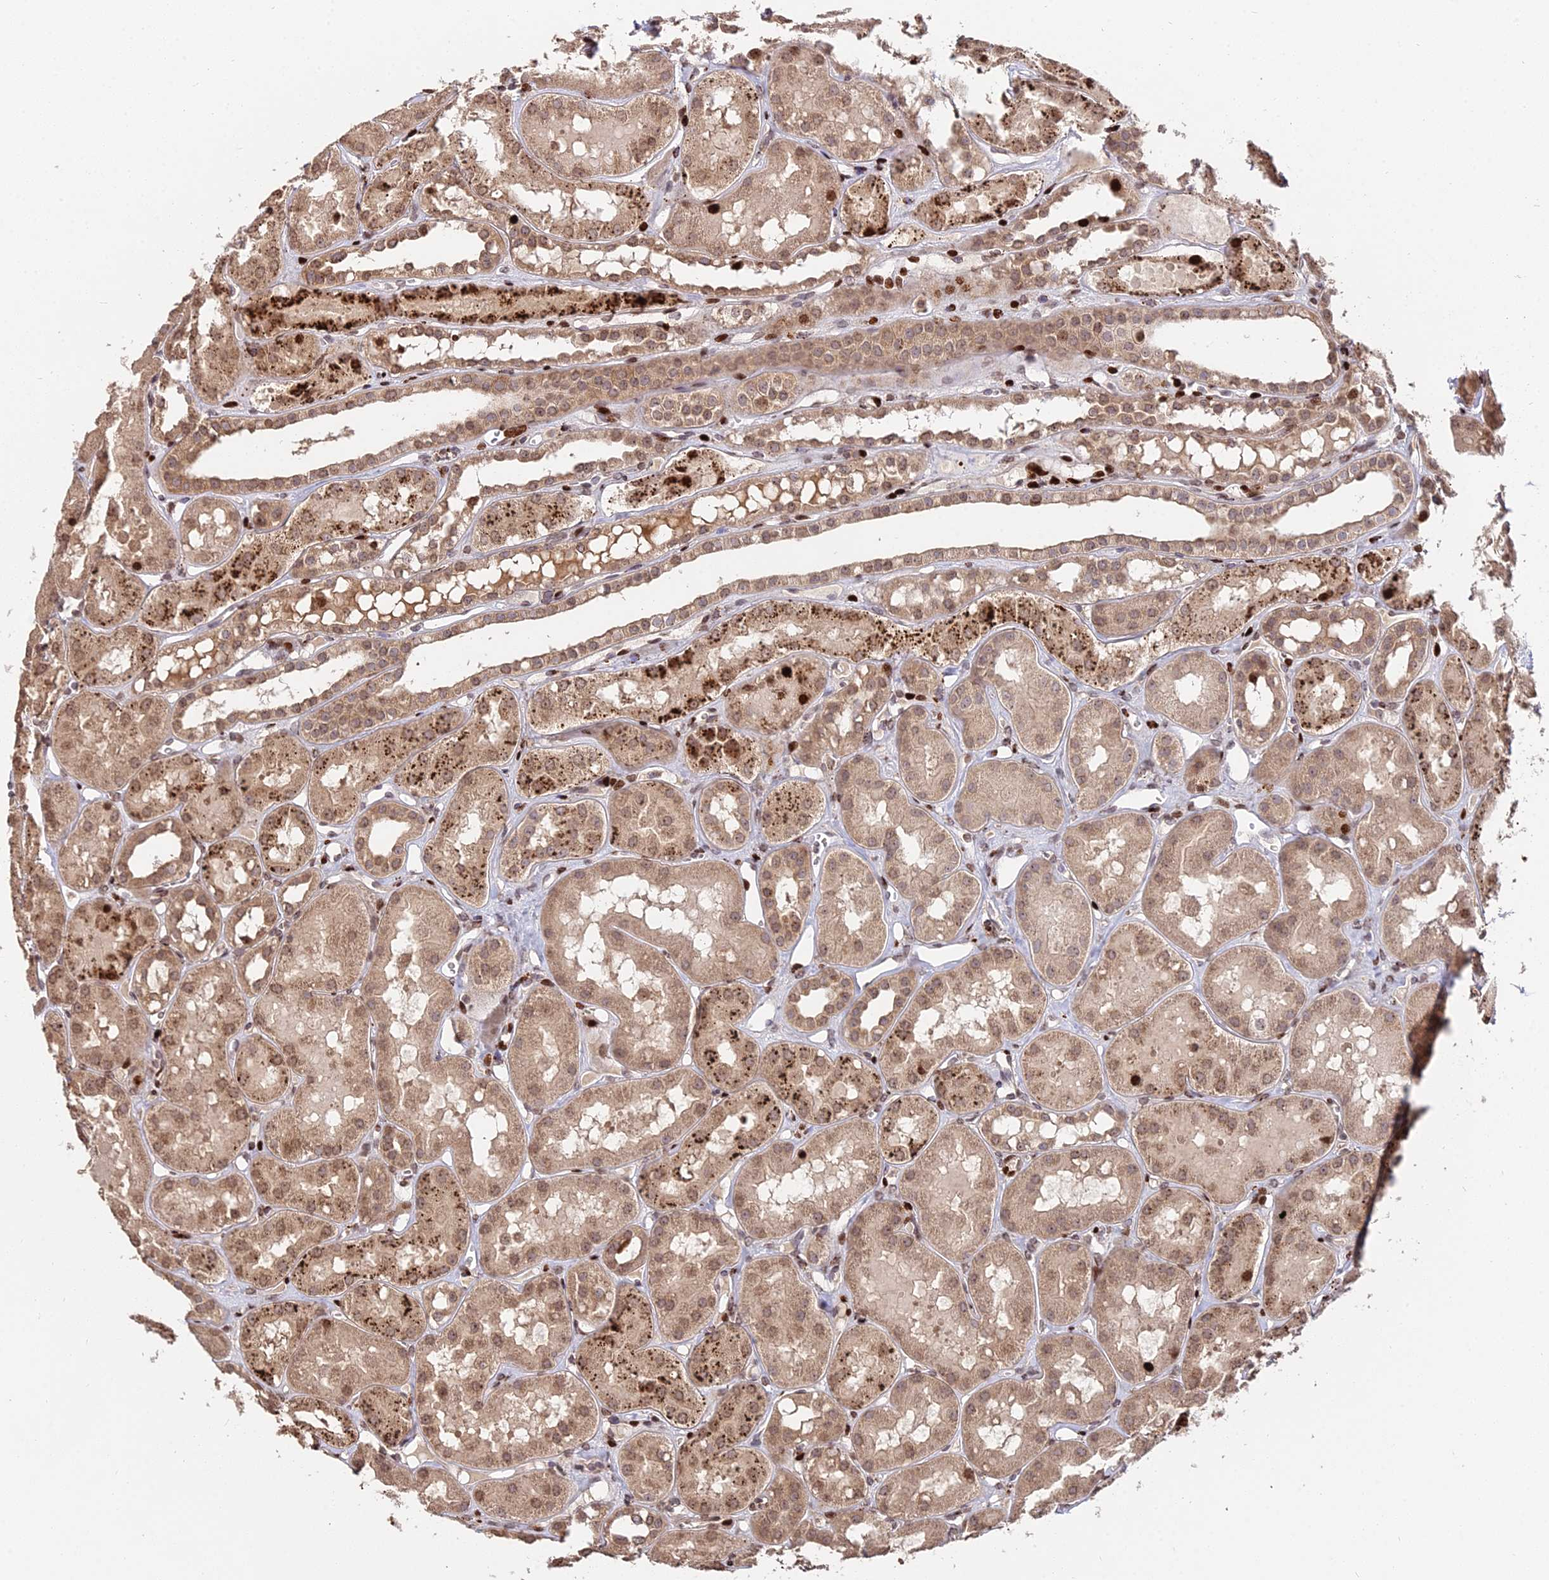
{"staining": {"intensity": "strong", "quantity": "25%-75%", "location": "nuclear"}, "tissue": "kidney", "cell_type": "Cells in glomeruli", "image_type": "normal", "snomed": [{"axis": "morphology", "description": "Normal tissue, NOS"}, {"axis": "topography", "description": "Kidney"}], "caption": "An immunohistochemistry micrograph of benign tissue is shown. Protein staining in brown highlights strong nuclear positivity in kidney within cells in glomeruli.", "gene": "RBMS2", "patient": {"sex": "male", "age": 16}}